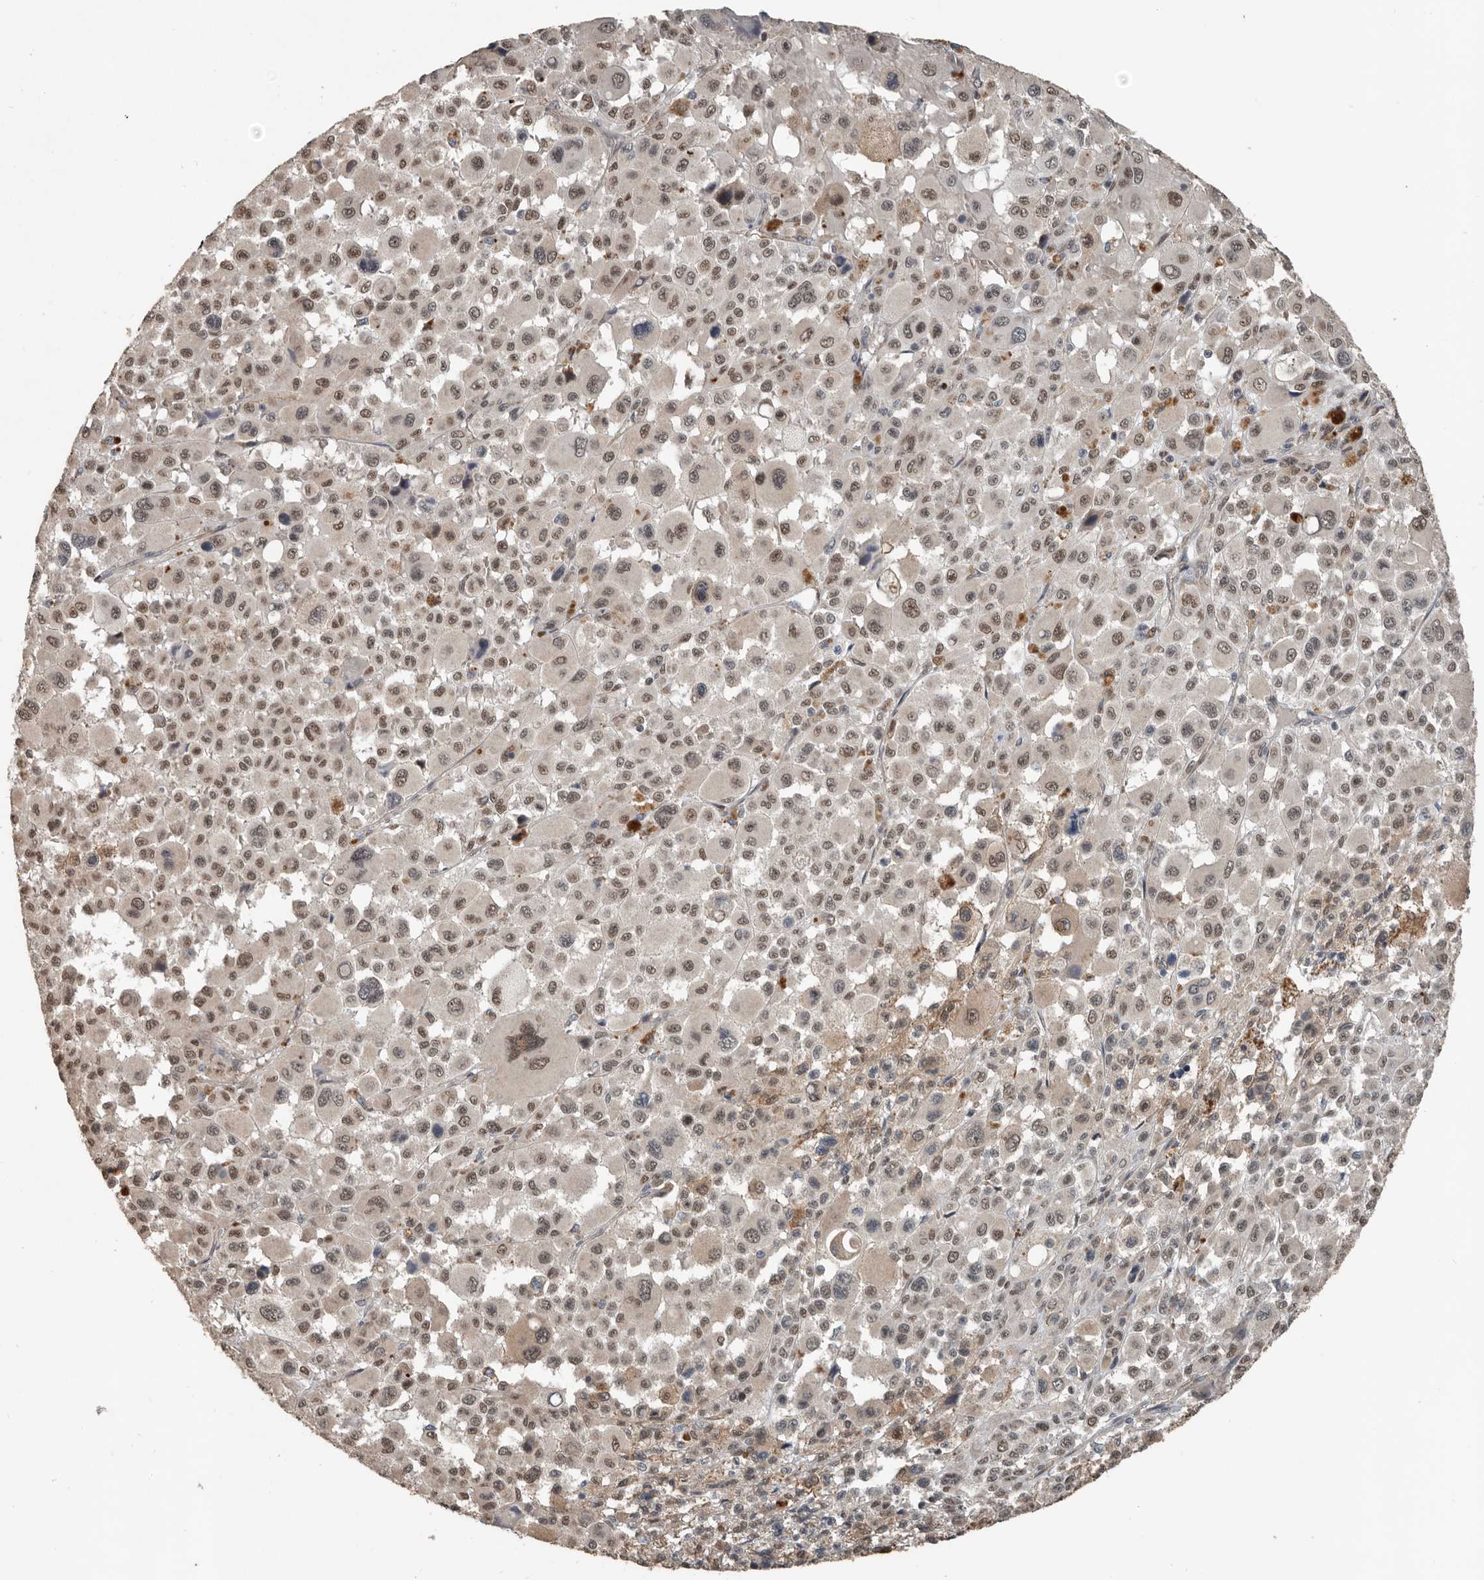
{"staining": {"intensity": "weak", "quantity": ">75%", "location": "cytoplasmic/membranous,nuclear"}, "tissue": "melanoma", "cell_type": "Tumor cells", "image_type": "cancer", "snomed": [{"axis": "morphology", "description": "Malignant melanoma, Metastatic site"}, {"axis": "topography", "description": "Skin"}], "caption": "Immunohistochemistry (IHC) image of neoplastic tissue: human melanoma stained using IHC reveals low levels of weak protein expression localized specifically in the cytoplasmic/membranous and nuclear of tumor cells, appearing as a cytoplasmic/membranous and nuclear brown color.", "gene": "YOD1", "patient": {"sex": "female", "age": 74}}